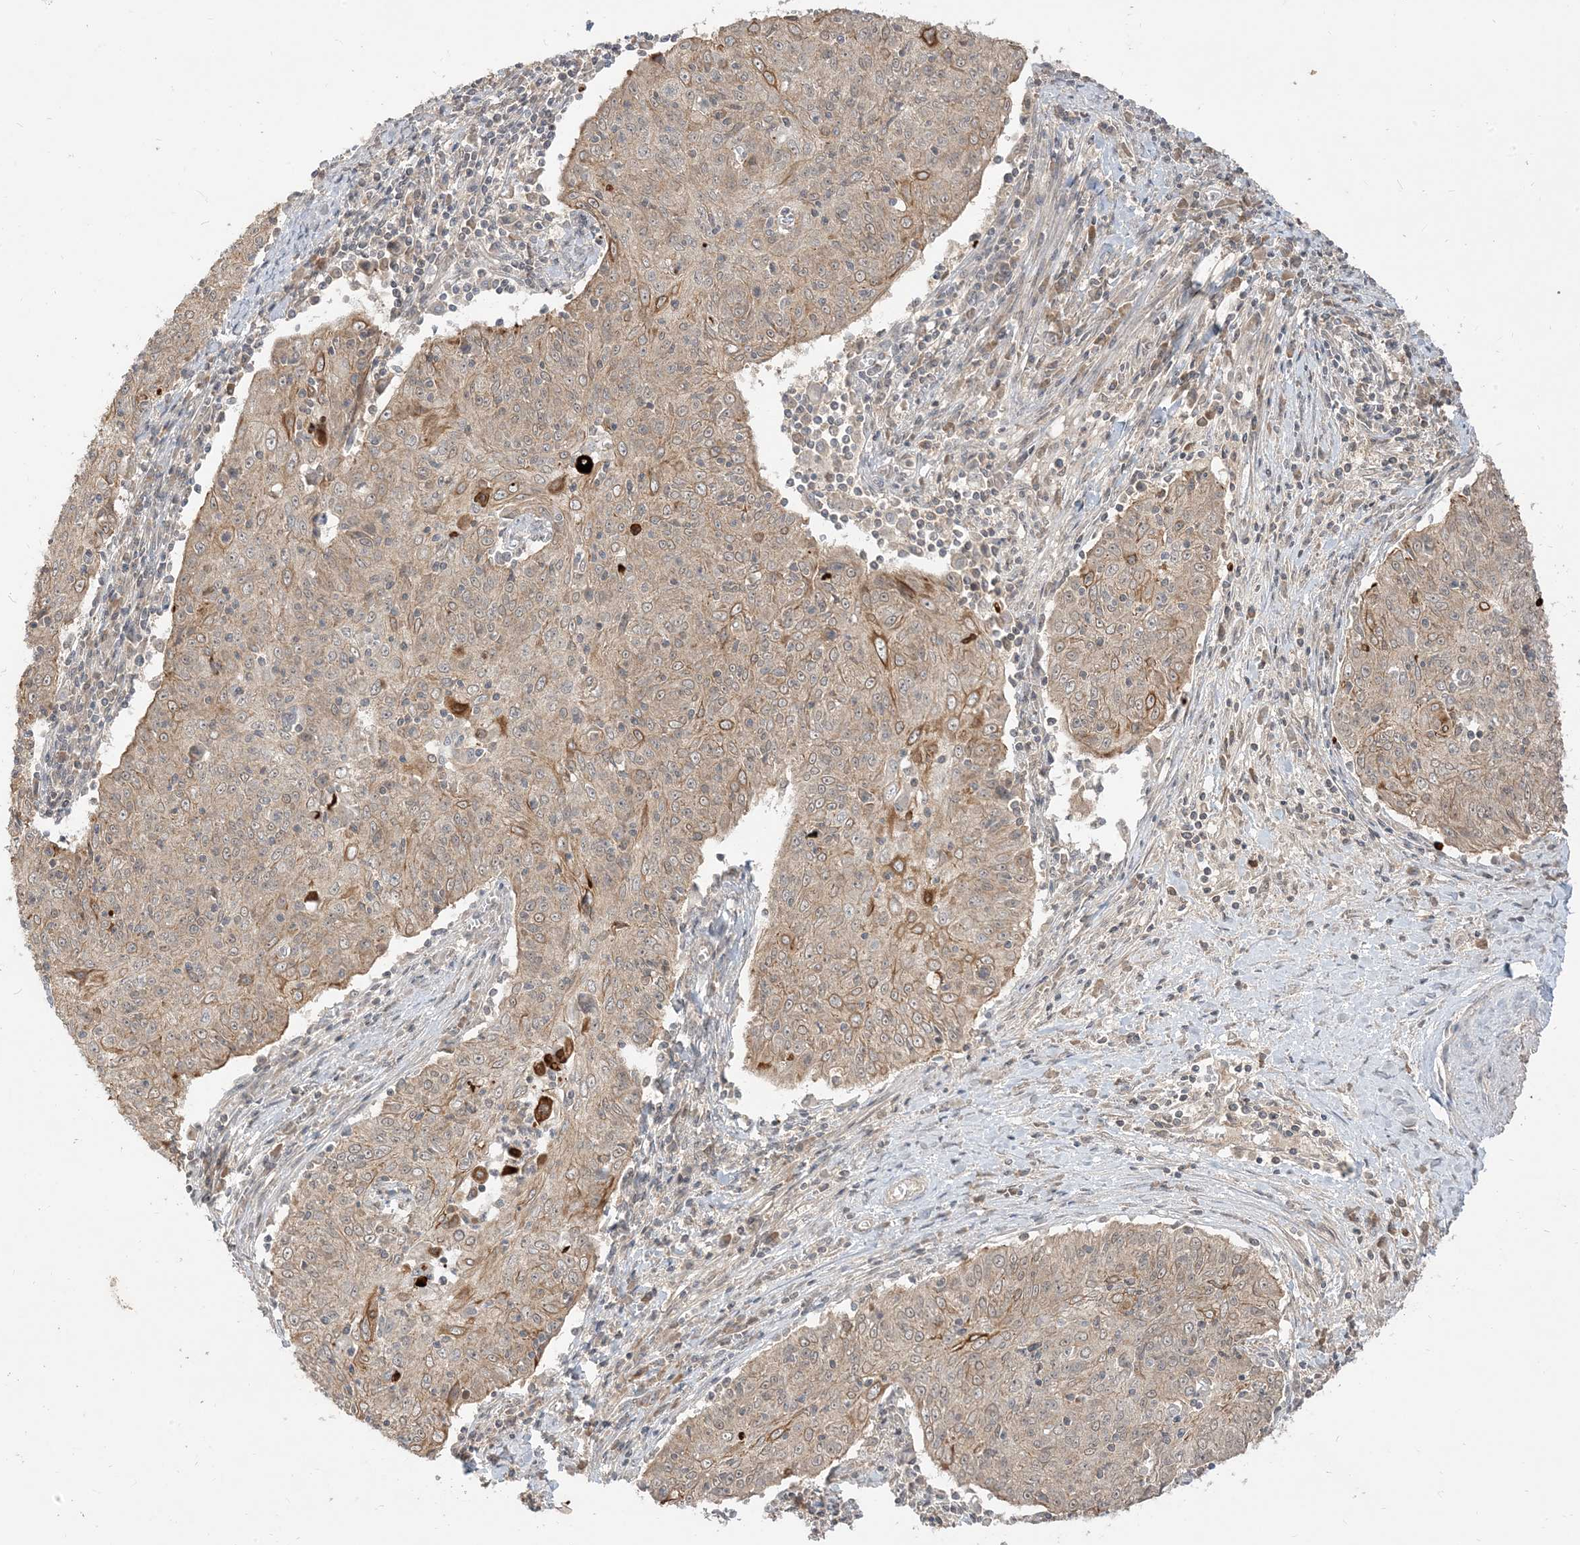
{"staining": {"intensity": "moderate", "quantity": "<25%", "location": "cytoplasmic/membranous"}, "tissue": "cervical cancer", "cell_type": "Tumor cells", "image_type": "cancer", "snomed": [{"axis": "morphology", "description": "Squamous cell carcinoma, NOS"}, {"axis": "topography", "description": "Cervix"}], "caption": "Protein expression analysis of squamous cell carcinoma (cervical) demonstrates moderate cytoplasmic/membranous staining in approximately <25% of tumor cells.", "gene": "TBCC", "patient": {"sex": "female", "age": 48}}